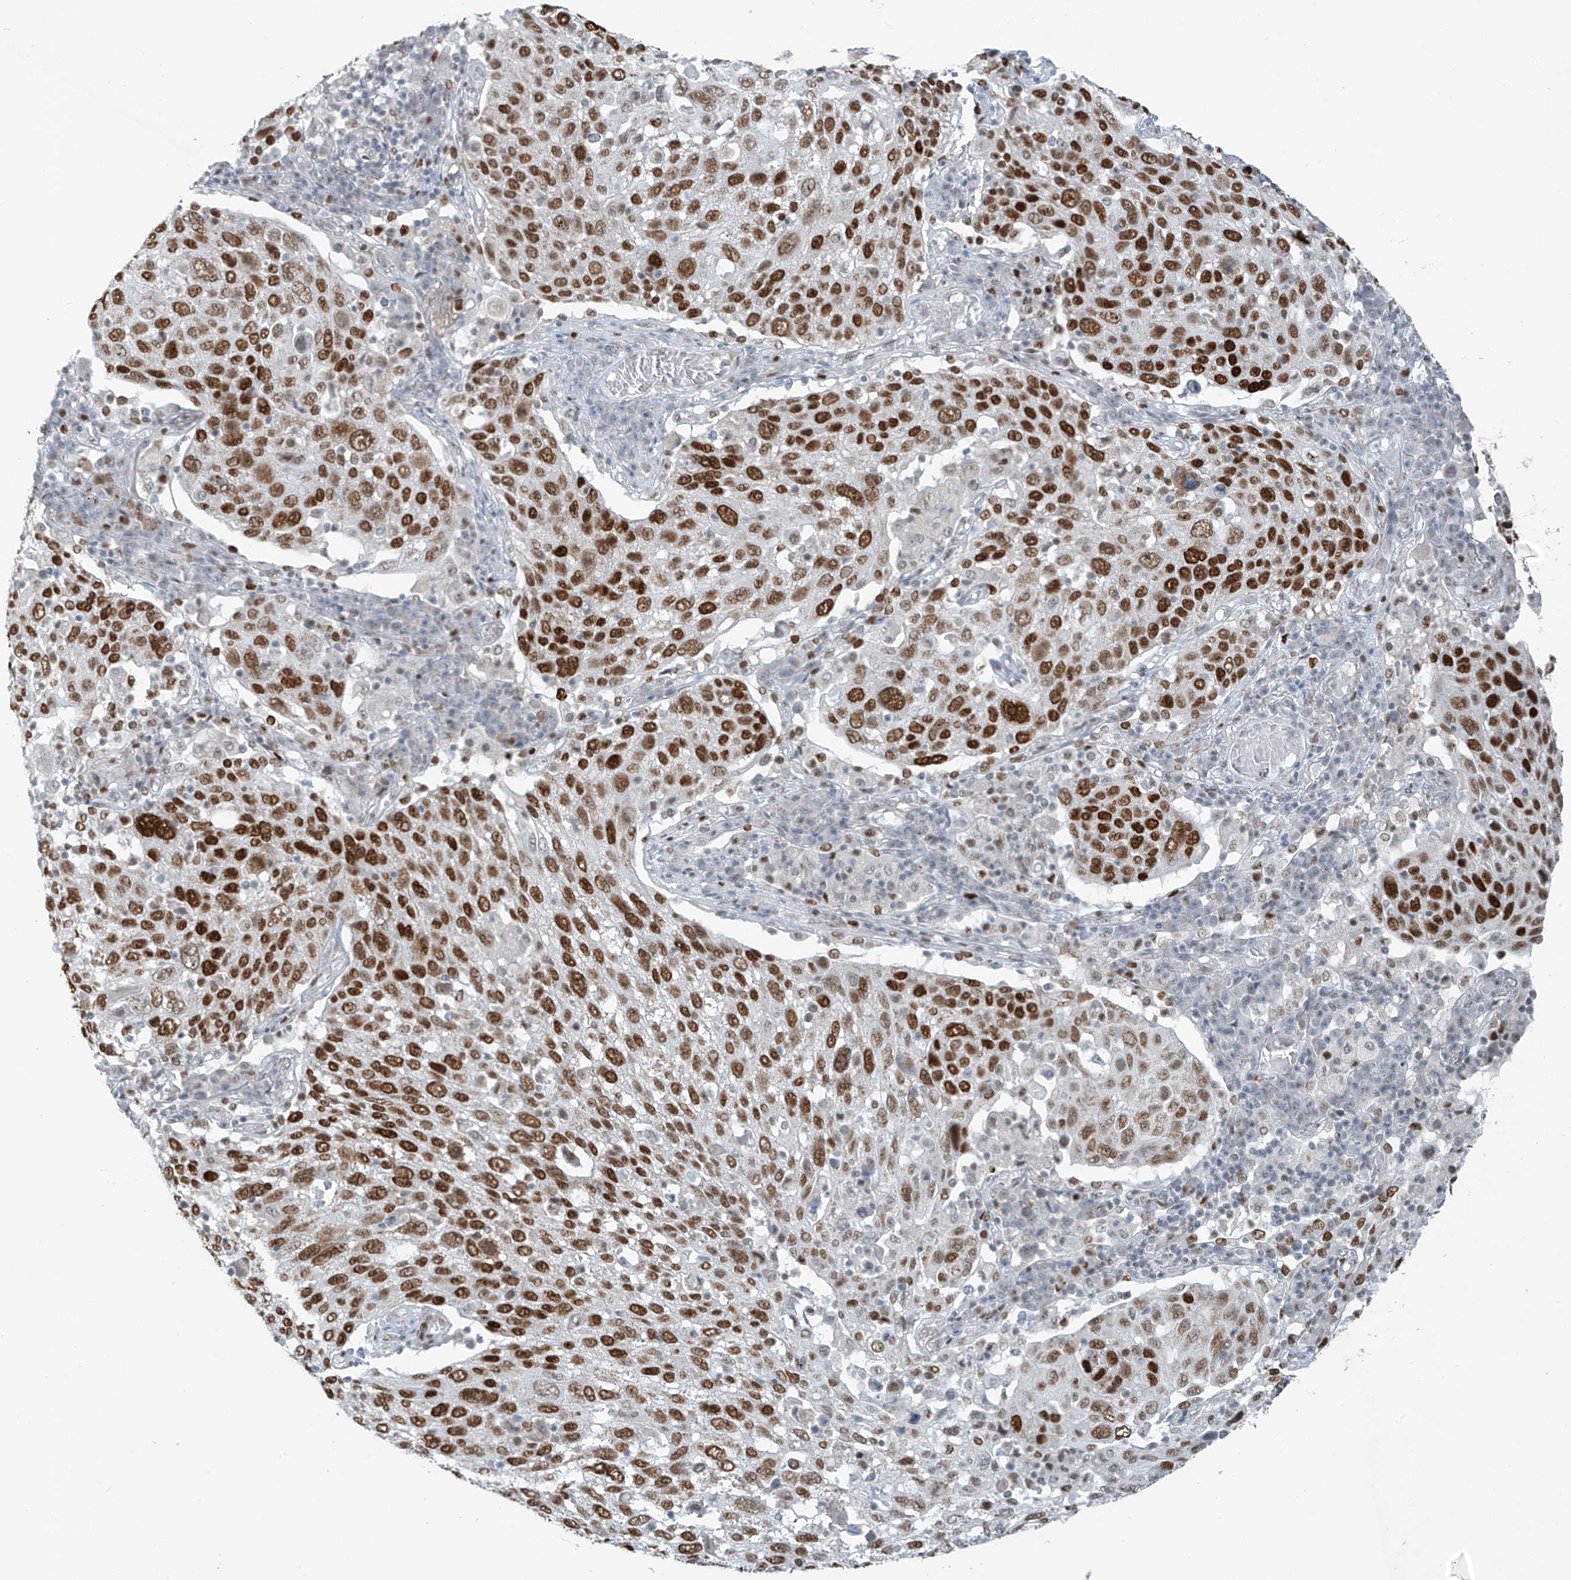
{"staining": {"intensity": "strong", "quantity": ">75%", "location": "nuclear"}, "tissue": "lung cancer", "cell_type": "Tumor cells", "image_type": "cancer", "snomed": [{"axis": "morphology", "description": "Squamous cell carcinoma, NOS"}, {"axis": "topography", "description": "Lung"}], "caption": "Human lung squamous cell carcinoma stained with a protein marker displays strong staining in tumor cells.", "gene": "WRNIP1", "patient": {"sex": "male", "age": 65}}